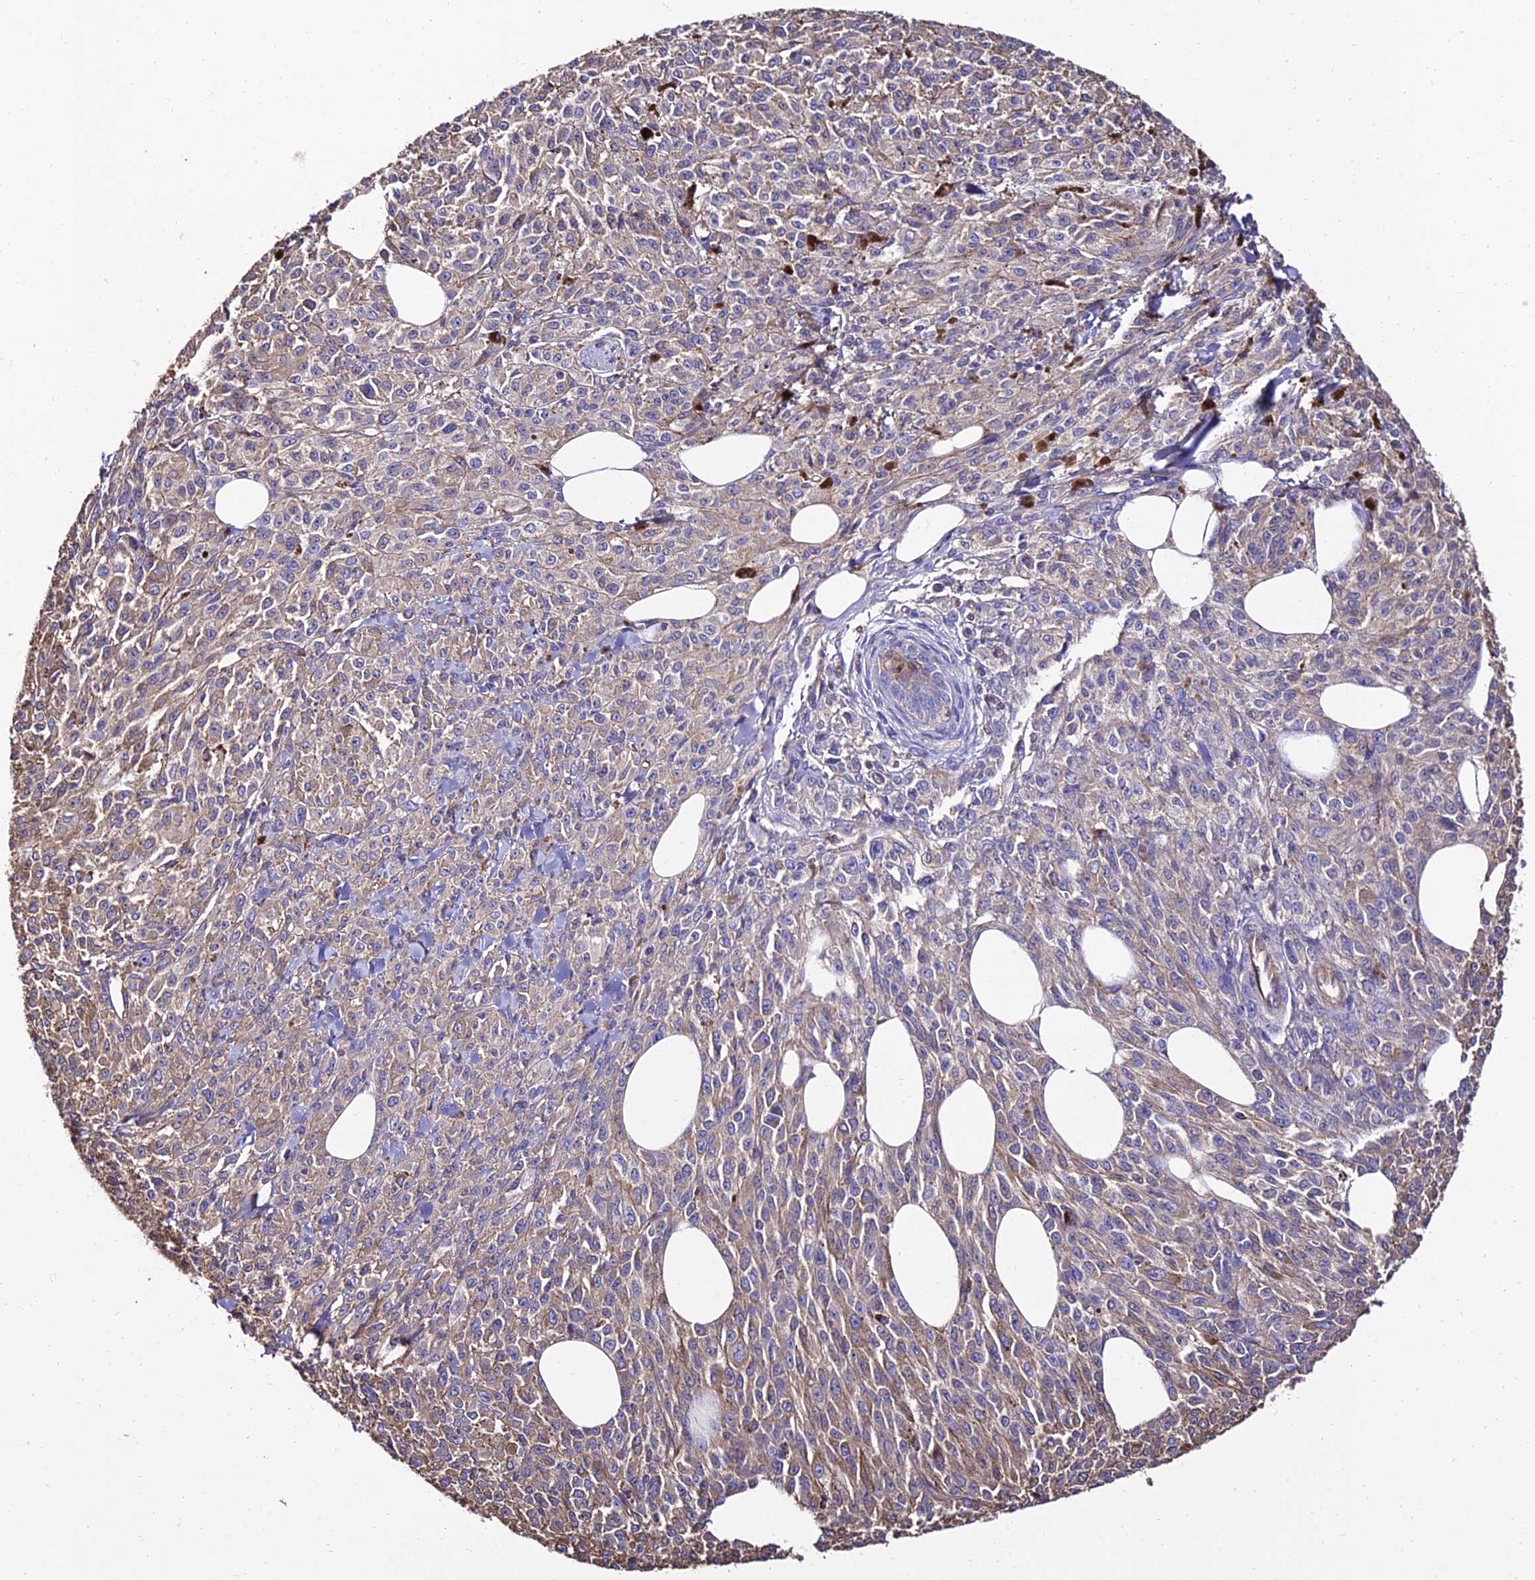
{"staining": {"intensity": "weak", "quantity": "25%-75%", "location": "cytoplasmic/membranous"}, "tissue": "melanoma", "cell_type": "Tumor cells", "image_type": "cancer", "snomed": [{"axis": "morphology", "description": "Malignant melanoma, NOS"}, {"axis": "topography", "description": "Skin"}], "caption": "Malignant melanoma was stained to show a protein in brown. There is low levels of weak cytoplasmic/membranous staining in about 25%-75% of tumor cells.", "gene": "CALM2", "patient": {"sex": "female", "age": 52}}